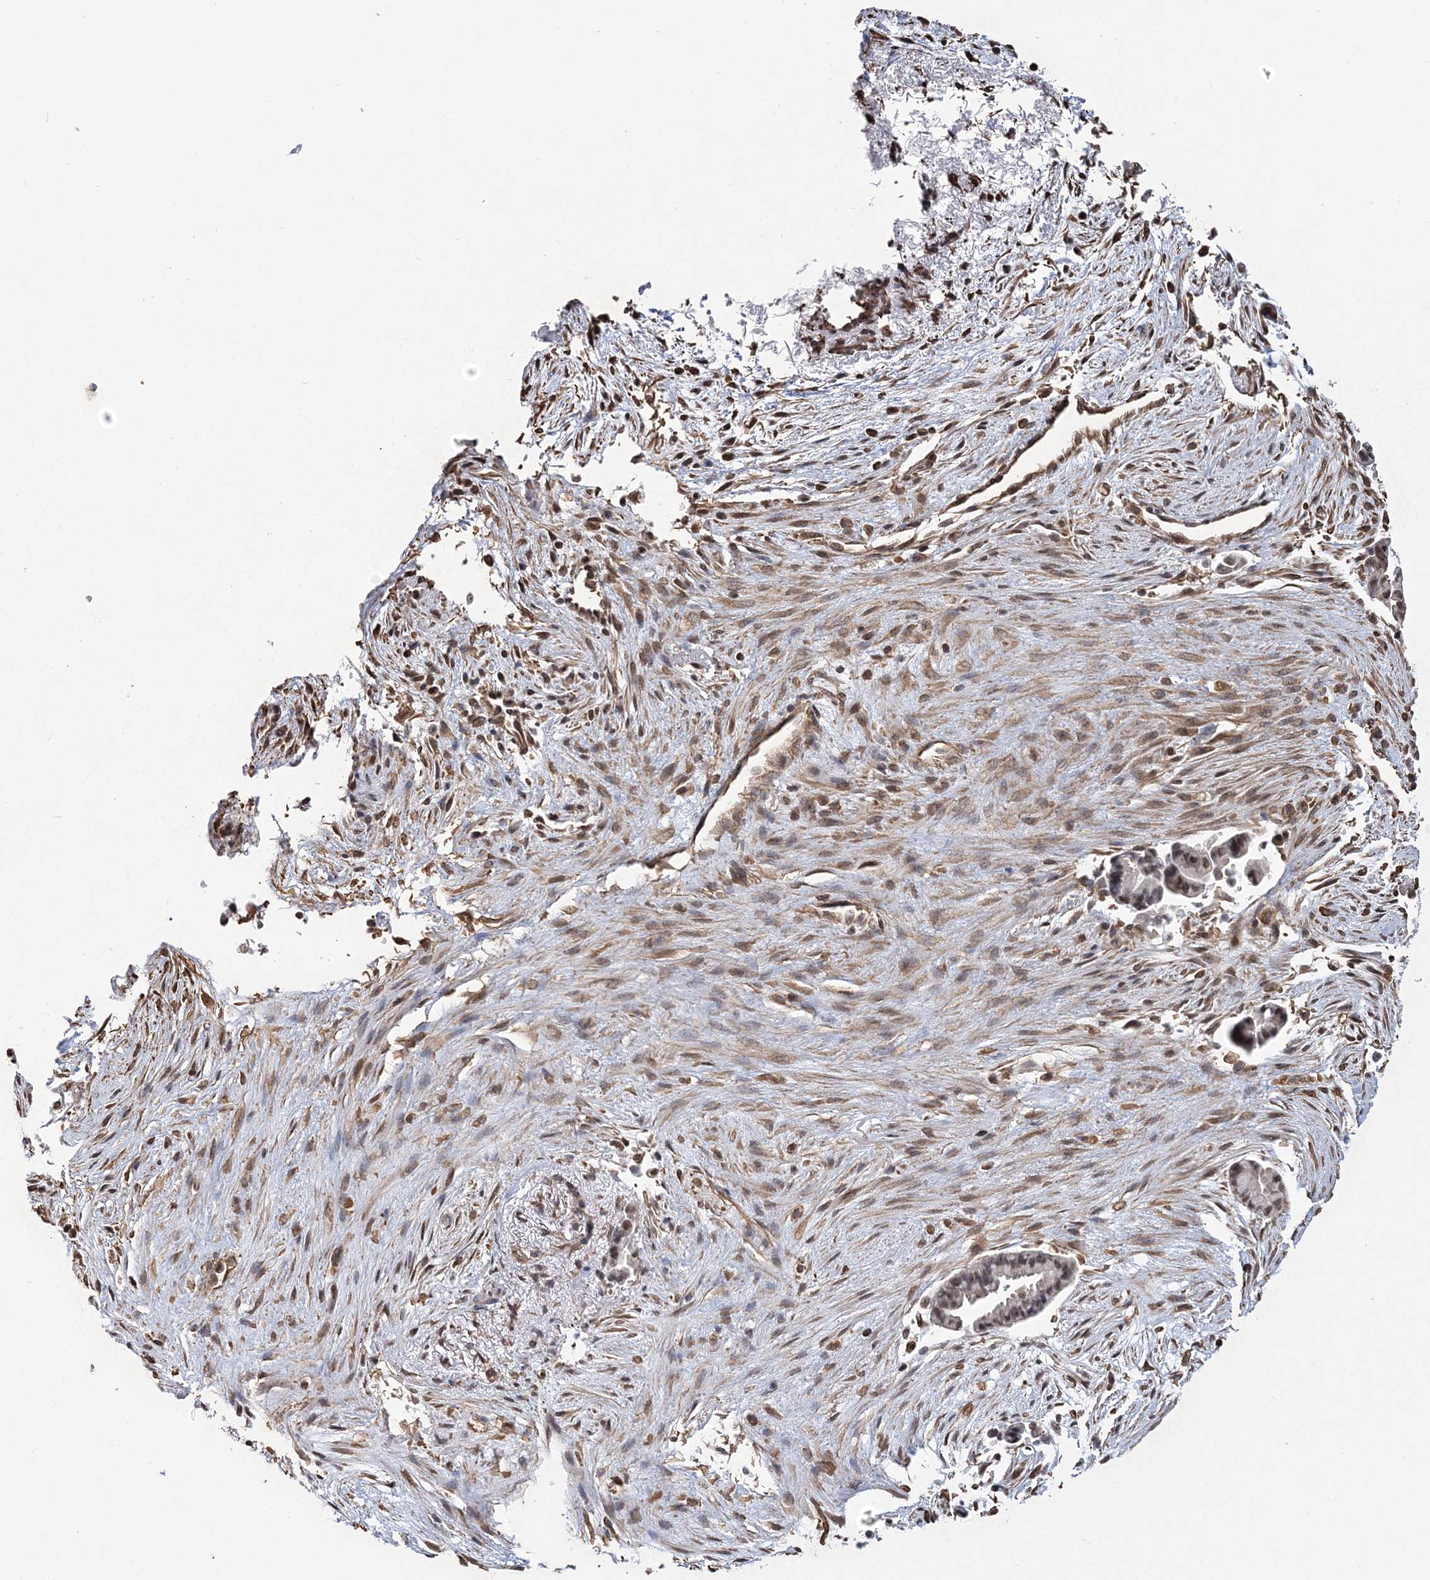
{"staining": {"intensity": "moderate", "quantity": "25%-75%", "location": "nuclear"}, "tissue": "liver cancer", "cell_type": "Tumor cells", "image_type": "cancer", "snomed": [{"axis": "morphology", "description": "Cholangiocarcinoma"}, {"axis": "topography", "description": "Liver"}], "caption": "The image exhibits a brown stain indicating the presence of a protein in the nuclear of tumor cells in liver cancer (cholangiocarcinoma).", "gene": "ATP11B", "patient": {"sex": "female", "age": 55}}